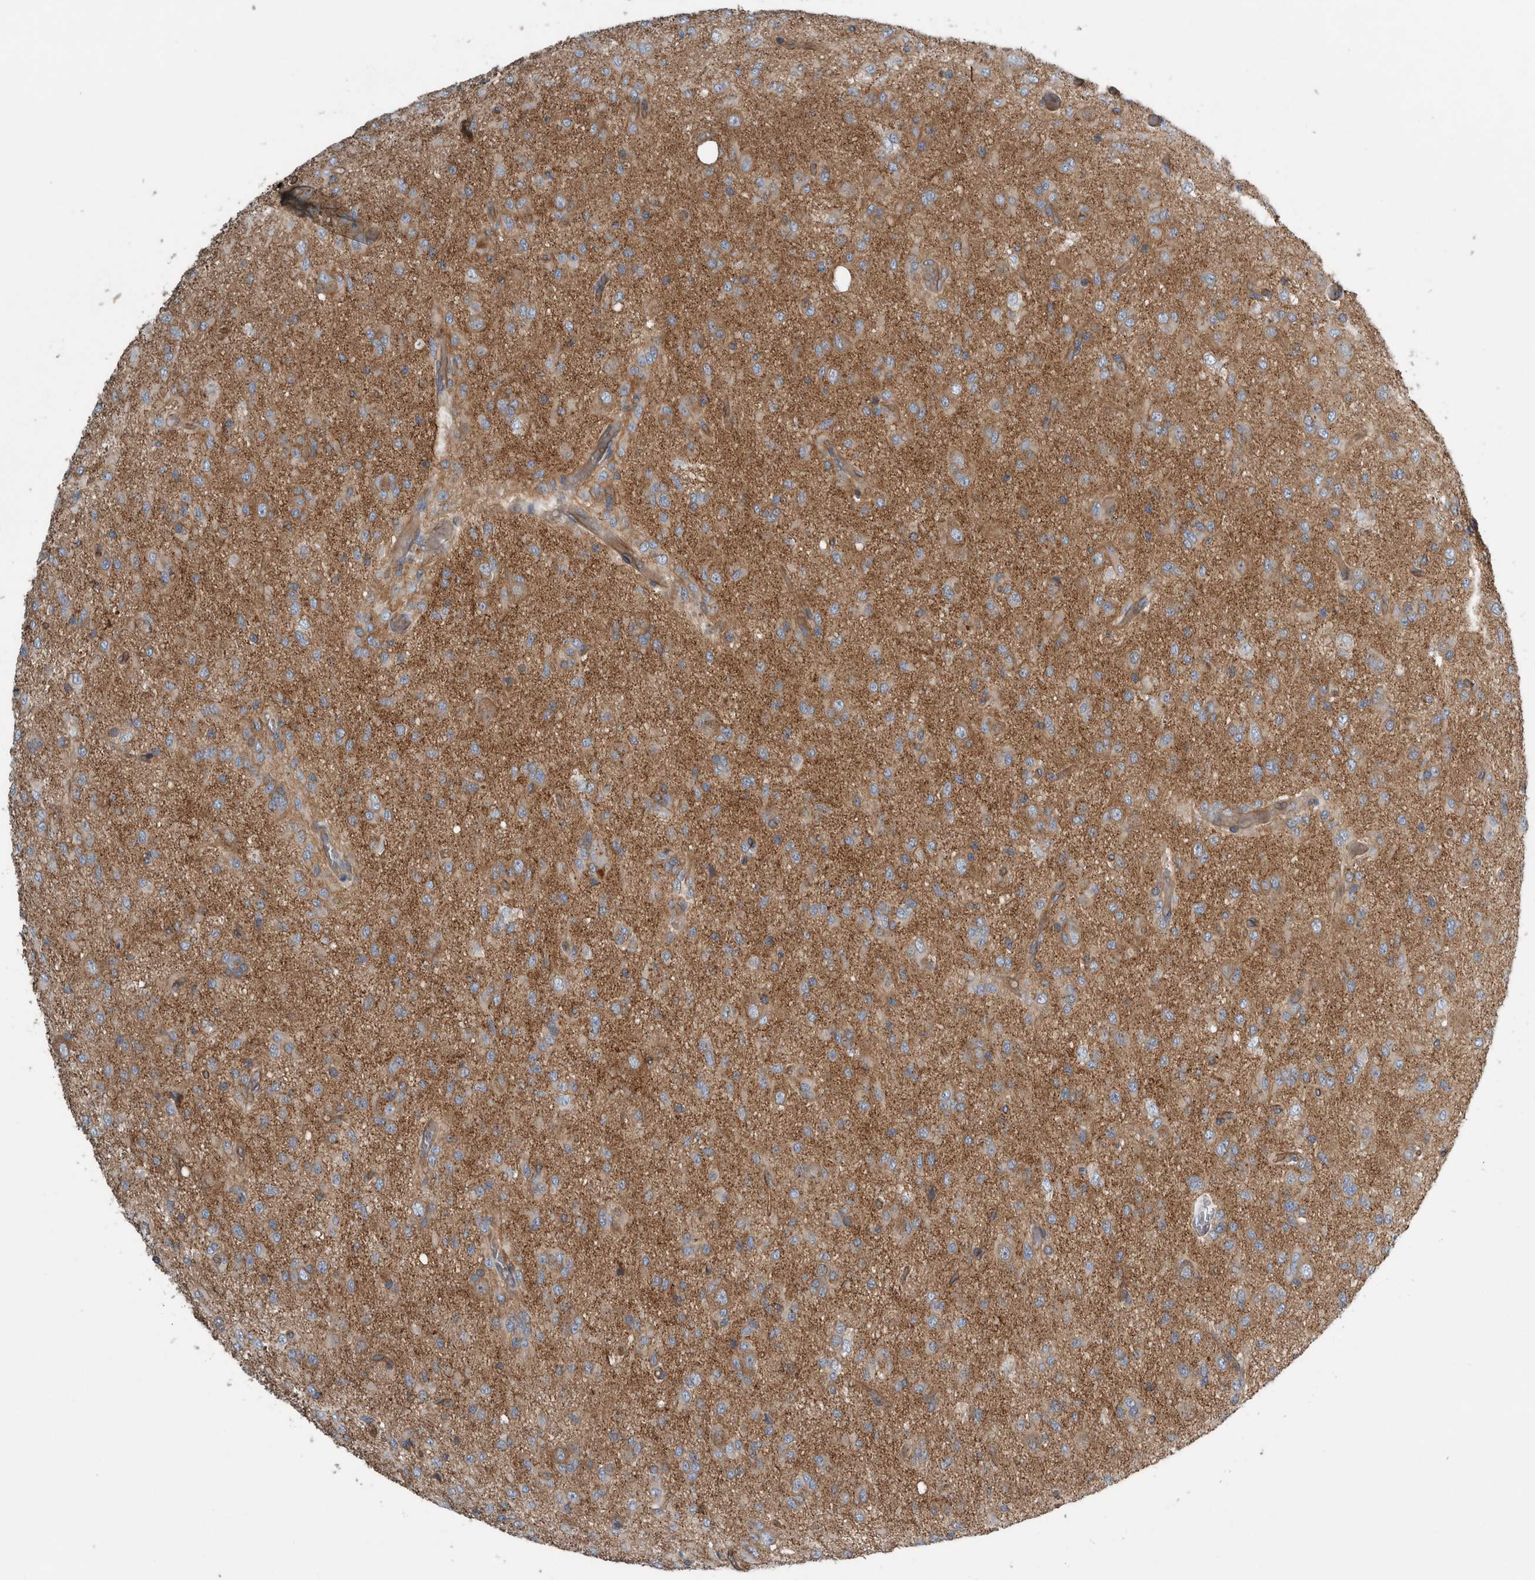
{"staining": {"intensity": "moderate", "quantity": ">75%", "location": "cytoplasmic/membranous"}, "tissue": "glioma", "cell_type": "Tumor cells", "image_type": "cancer", "snomed": [{"axis": "morphology", "description": "Glioma, malignant, High grade"}, {"axis": "topography", "description": "Brain"}], "caption": "A photomicrograph of human glioma stained for a protein reveals moderate cytoplasmic/membranous brown staining in tumor cells. (DAB = brown stain, brightfield microscopy at high magnification).", "gene": "GLT8D2", "patient": {"sex": "female", "age": 59}}